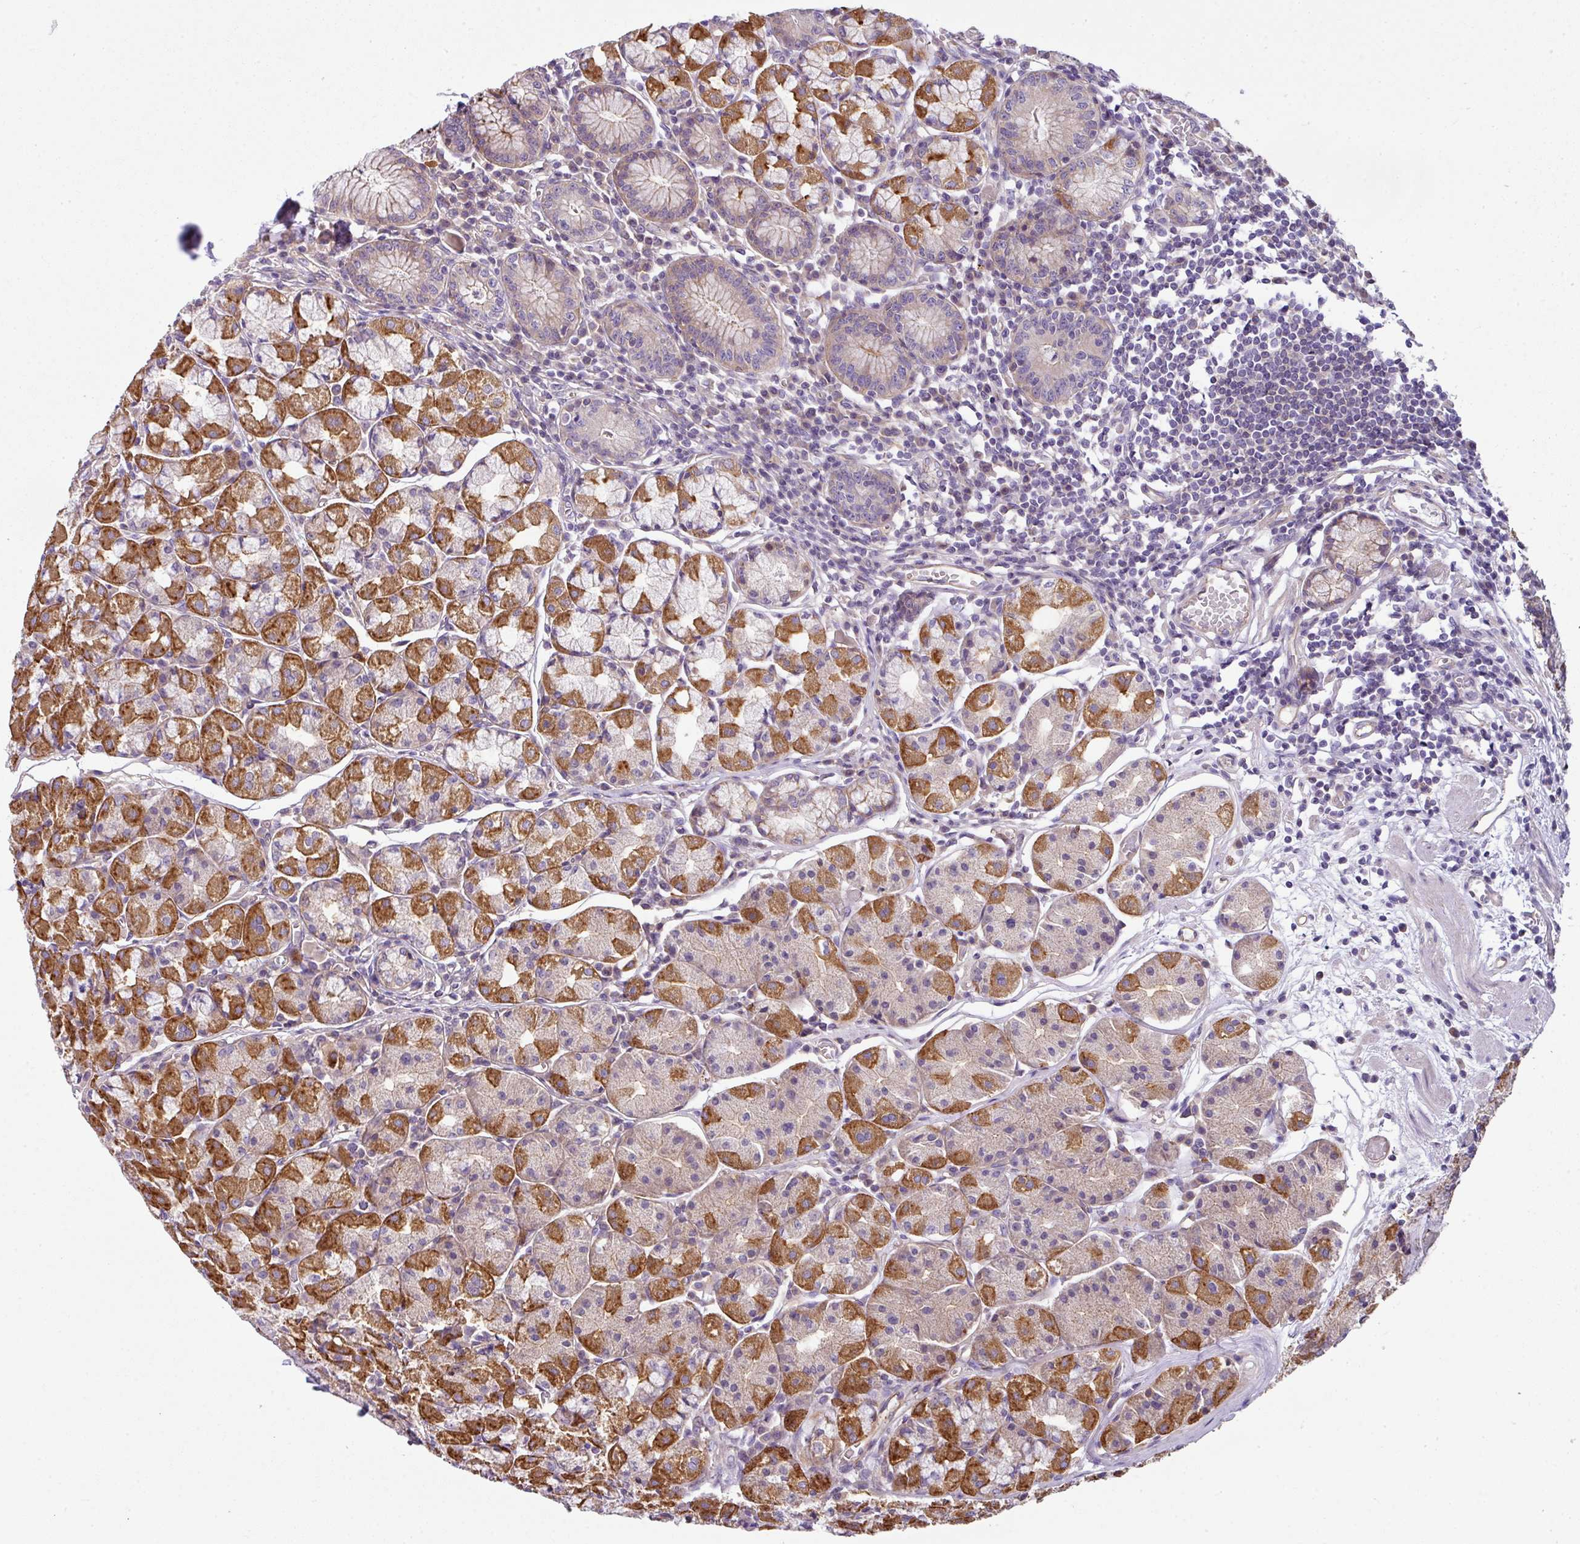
{"staining": {"intensity": "moderate", "quantity": "25%-75%", "location": "cytoplasmic/membranous"}, "tissue": "stomach", "cell_type": "Glandular cells", "image_type": "normal", "snomed": [{"axis": "morphology", "description": "Normal tissue, NOS"}, {"axis": "topography", "description": "Stomach"}], "caption": "Immunohistochemistry (DAB (3,3'-diaminobenzidine)) staining of unremarkable stomach displays moderate cytoplasmic/membranous protein staining in approximately 25%-75% of glandular cells. The staining is performed using DAB brown chromogen to label protein expression. The nuclei are counter-stained blue using hematoxylin.", "gene": "PALS2", "patient": {"sex": "male", "age": 55}}